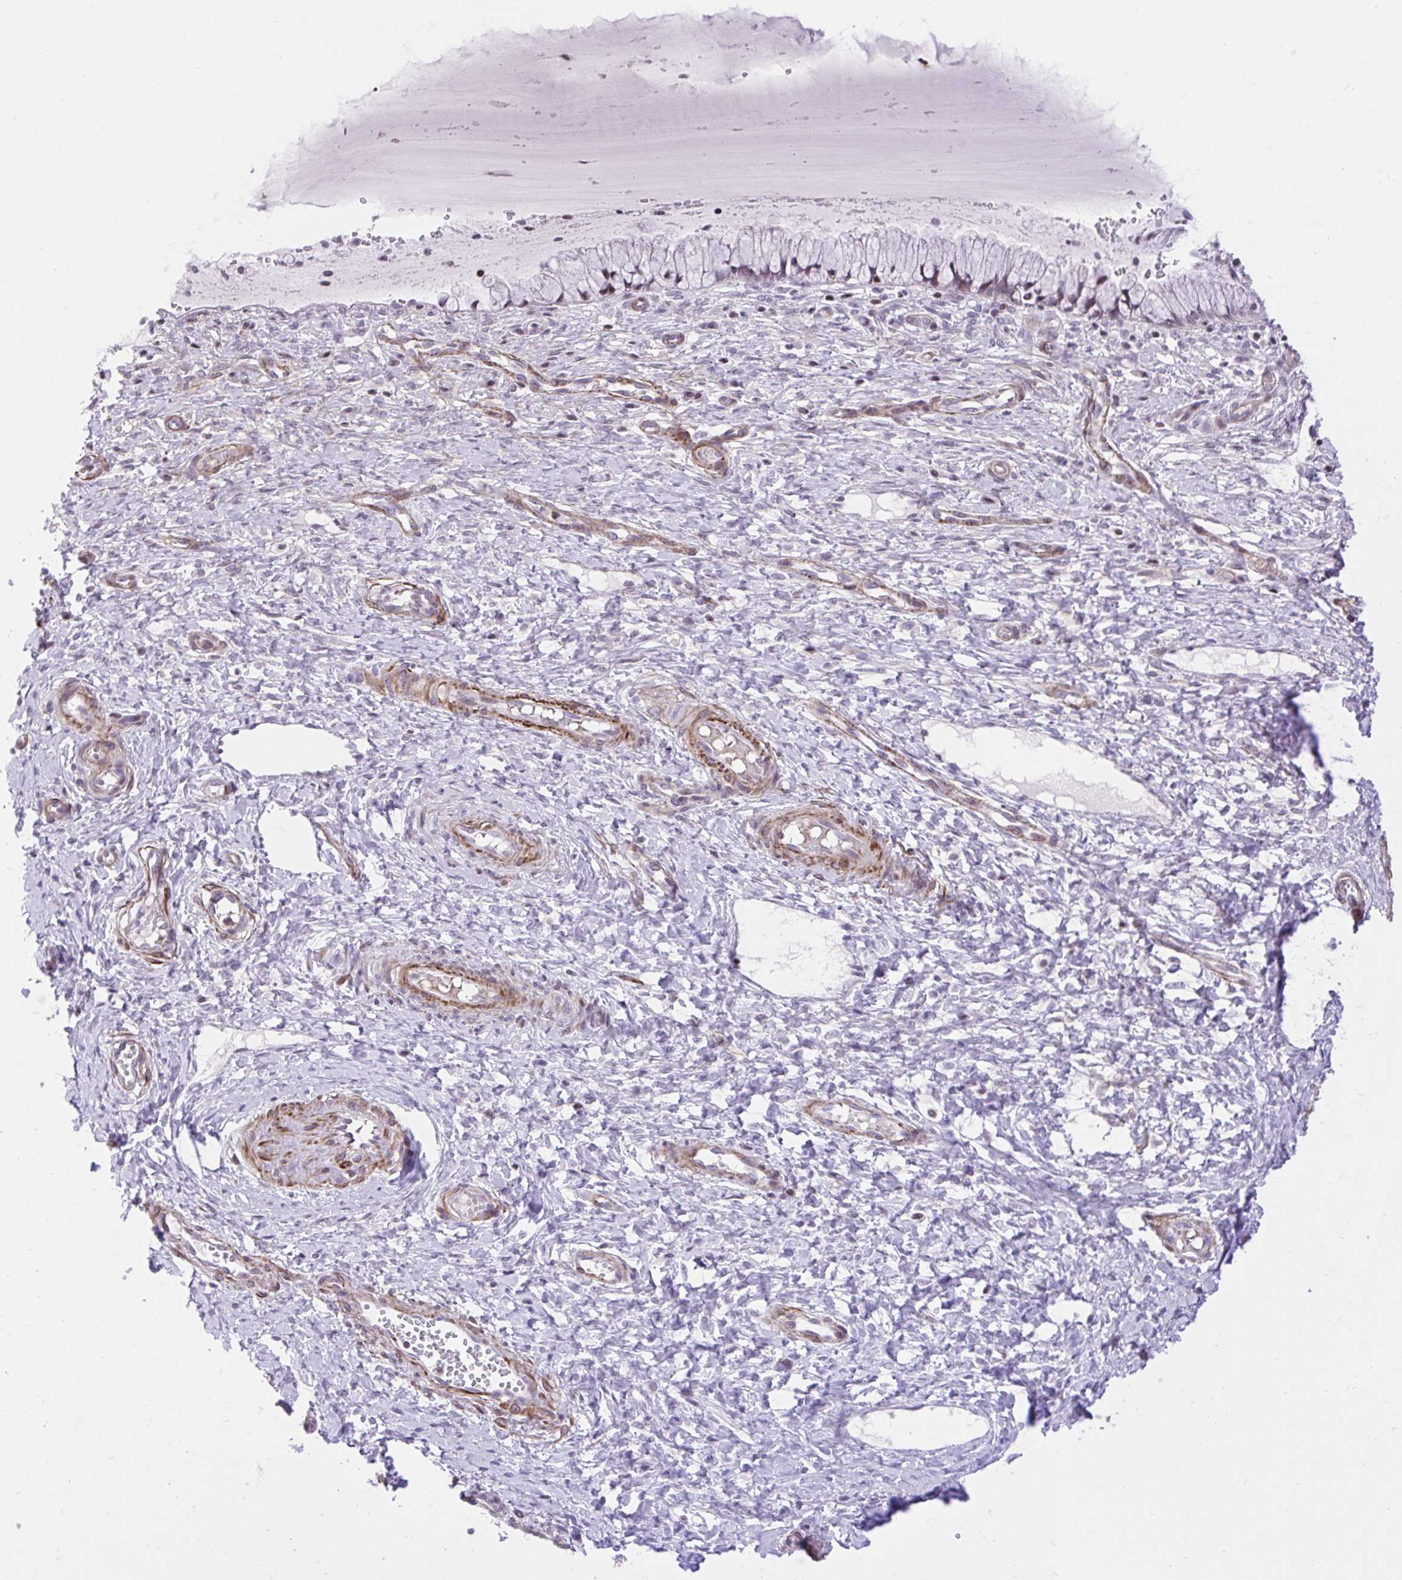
{"staining": {"intensity": "moderate", "quantity": "25%-75%", "location": "cytoplasmic/membranous,nuclear"}, "tissue": "cervix", "cell_type": "Glandular cells", "image_type": "normal", "snomed": [{"axis": "morphology", "description": "Normal tissue, NOS"}, {"axis": "topography", "description": "Cervix"}], "caption": "A medium amount of moderate cytoplasmic/membranous,nuclear positivity is present in about 25%-75% of glandular cells in unremarkable cervix. Using DAB (brown) and hematoxylin (blue) stains, captured at high magnification using brightfield microscopy.", "gene": "KCNN4", "patient": {"sex": "female", "age": 37}}